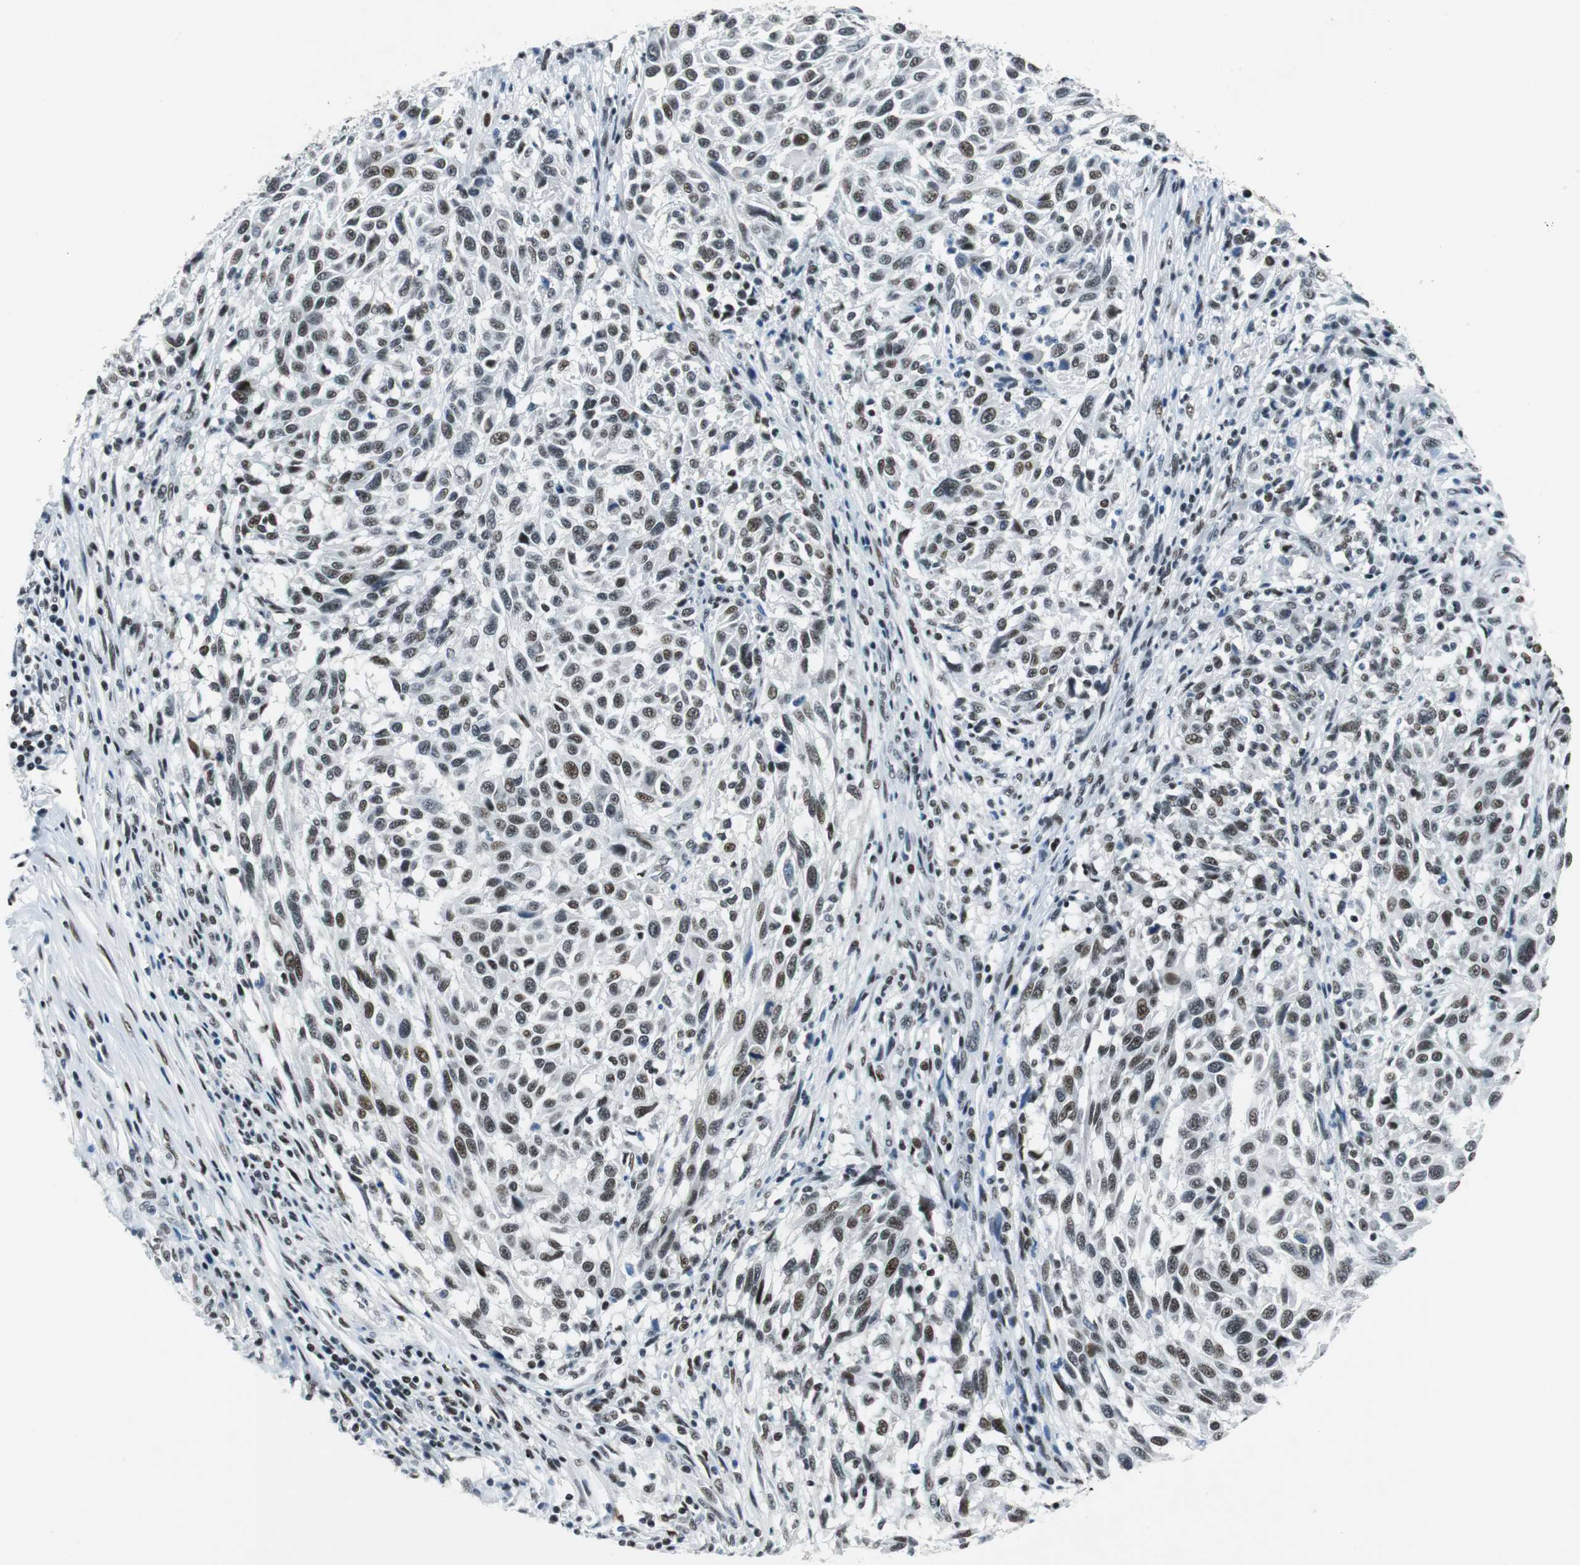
{"staining": {"intensity": "weak", "quantity": "<25%", "location": "nuclear"}, "tissue": "melanoma", "cell_type": "Tumor cells", "image_type": "cancer", "snomed": [{"axis": "morphology", "description": "Malignant melanoma, Metastatic site"}, {"axis": "topography", "description": "Lymph node"}], "caption": "This is a image of immunohistochemistry staining of malignant melanoma (metastatic site), which shows no positivity in tumor cells.", "gene": "HDAC3", "patient": {"sex": "male", "age": 61}}